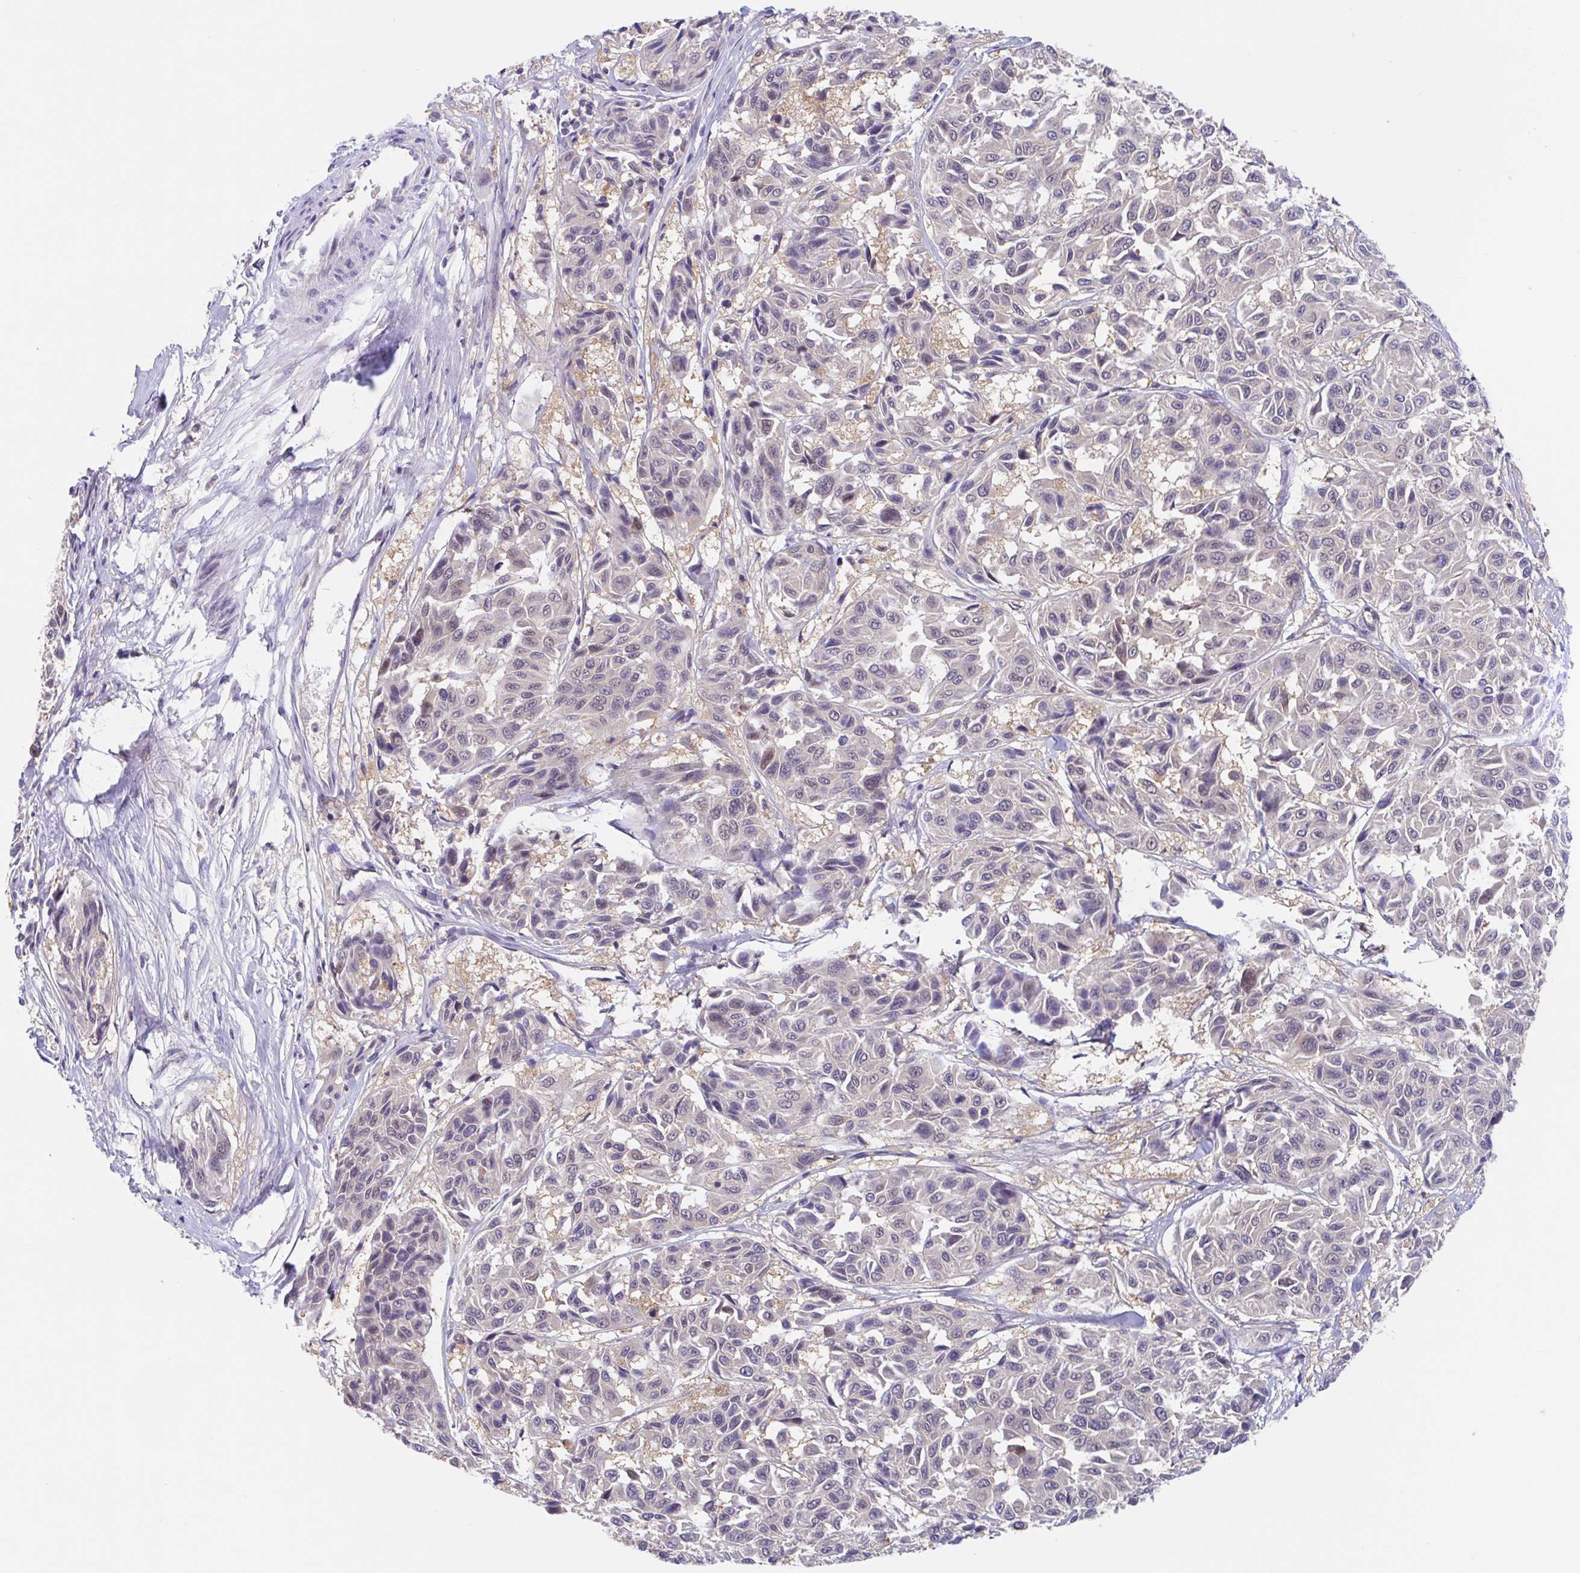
{"staining": {"intensity": "negative", "quantity": "none", "location": "none"}, "tissue": "melanoma", "cell_type": "Tumor cells", "image_type": "cancer", "snomed": [{"axis": "morphology", "description": "Malignant melanoma, NOS"}, {"axis": "topography", "description": "Skin"}], "caption": "IHC of human melanoma demonstrates no expression in tumor cells.", "gene": "TMEM86A", "patient": {"sex": "female", "age": 66}}